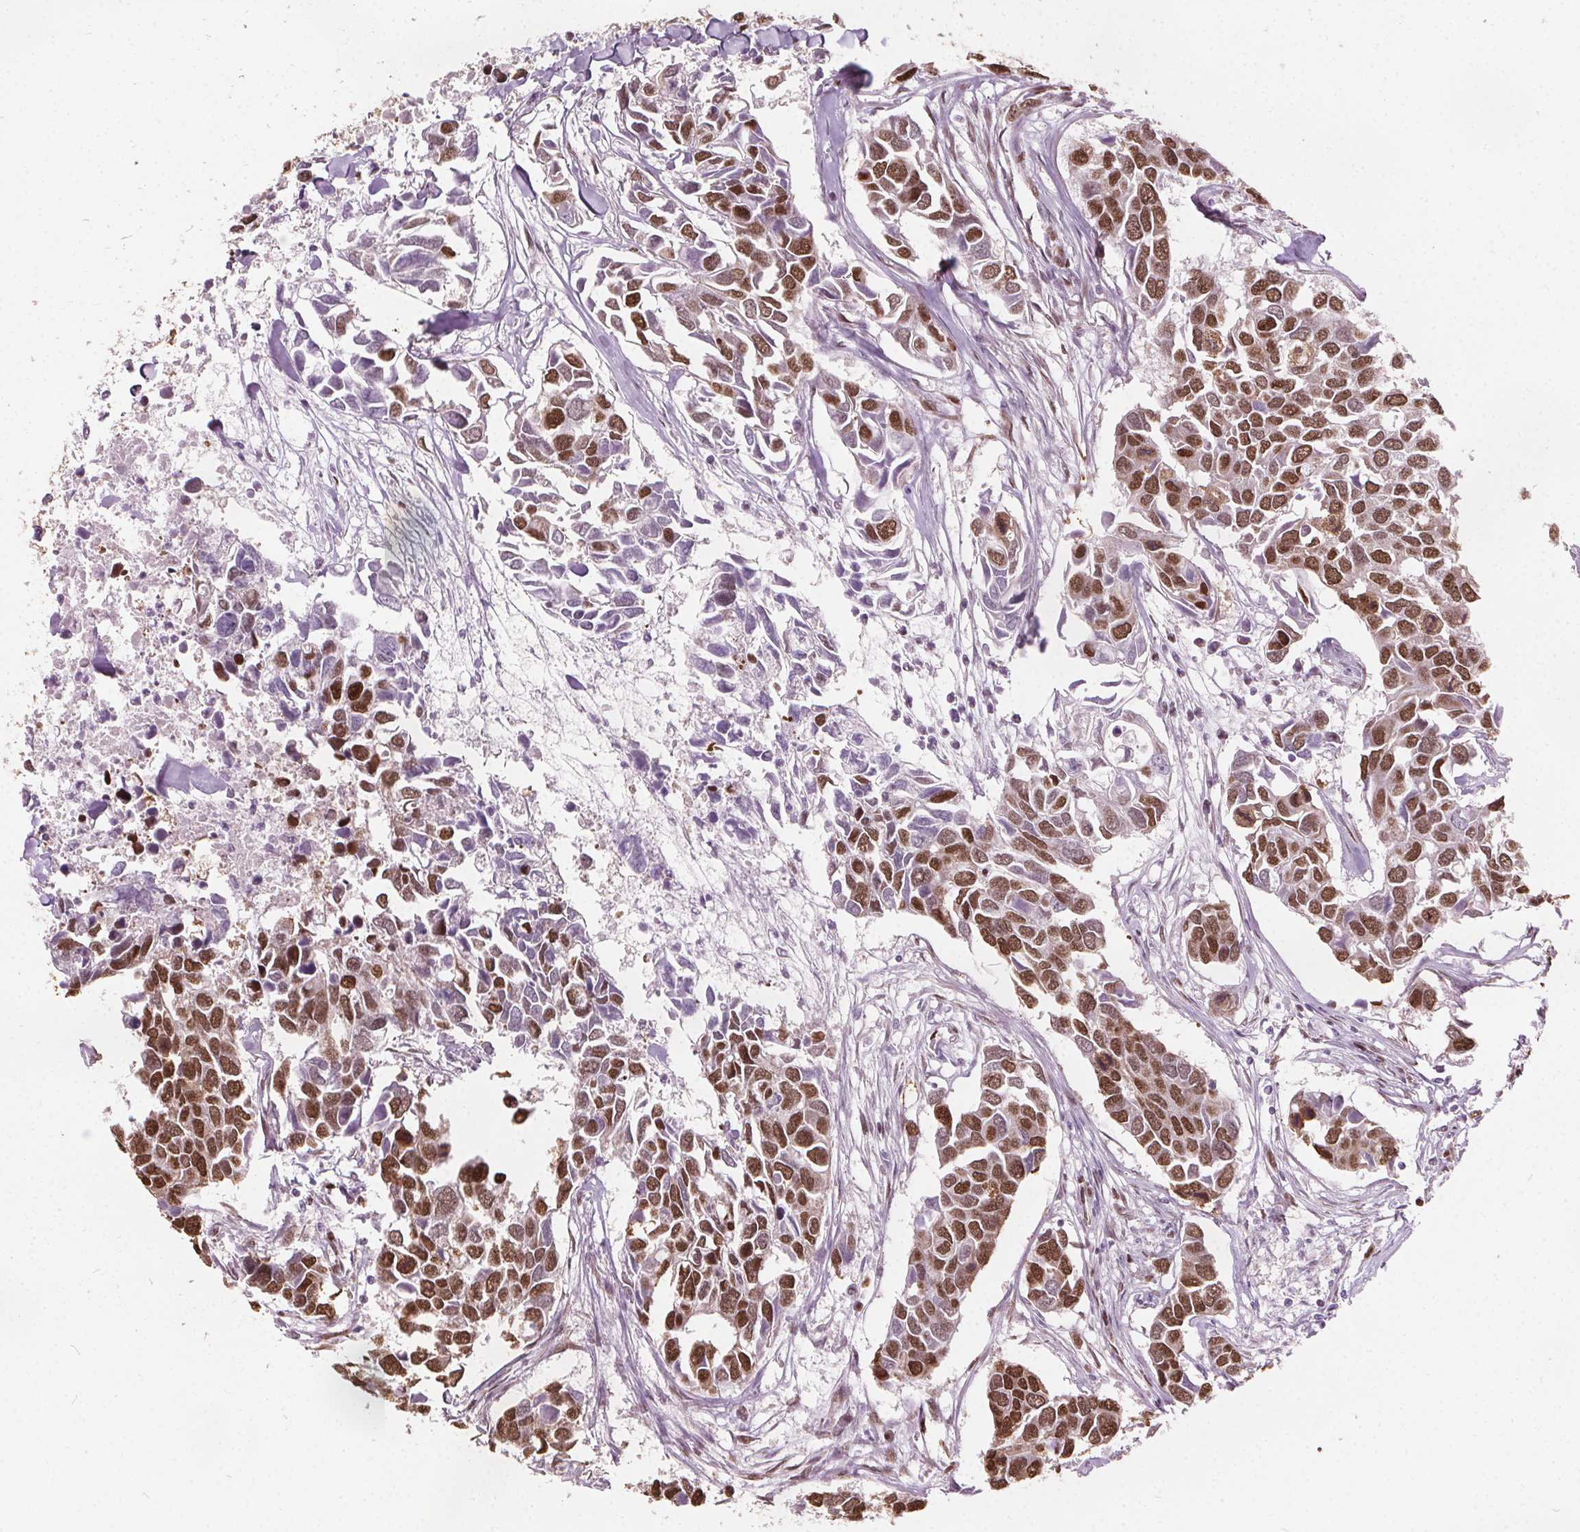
{"staining": {"intensity": "moderate", "quantity": ">75%", "location": "nuclear"}, "tissue": "breast cancer", "cell_type": "Tumor cells", "image_type": "cancer", "snomed": [{"axis": "morphology", "description": "Duct carcinoma"}, {"axis": "topography", "description": "Breast"}], "caption": "This is a photomicrograph of IHC staining of breast cancer (infiltrating ductal carcinoma), which shows moderate expression in the nuclear of tumor cells.", "gene": "ISLR2", "patient": {"sex": "female", "age": 83}}